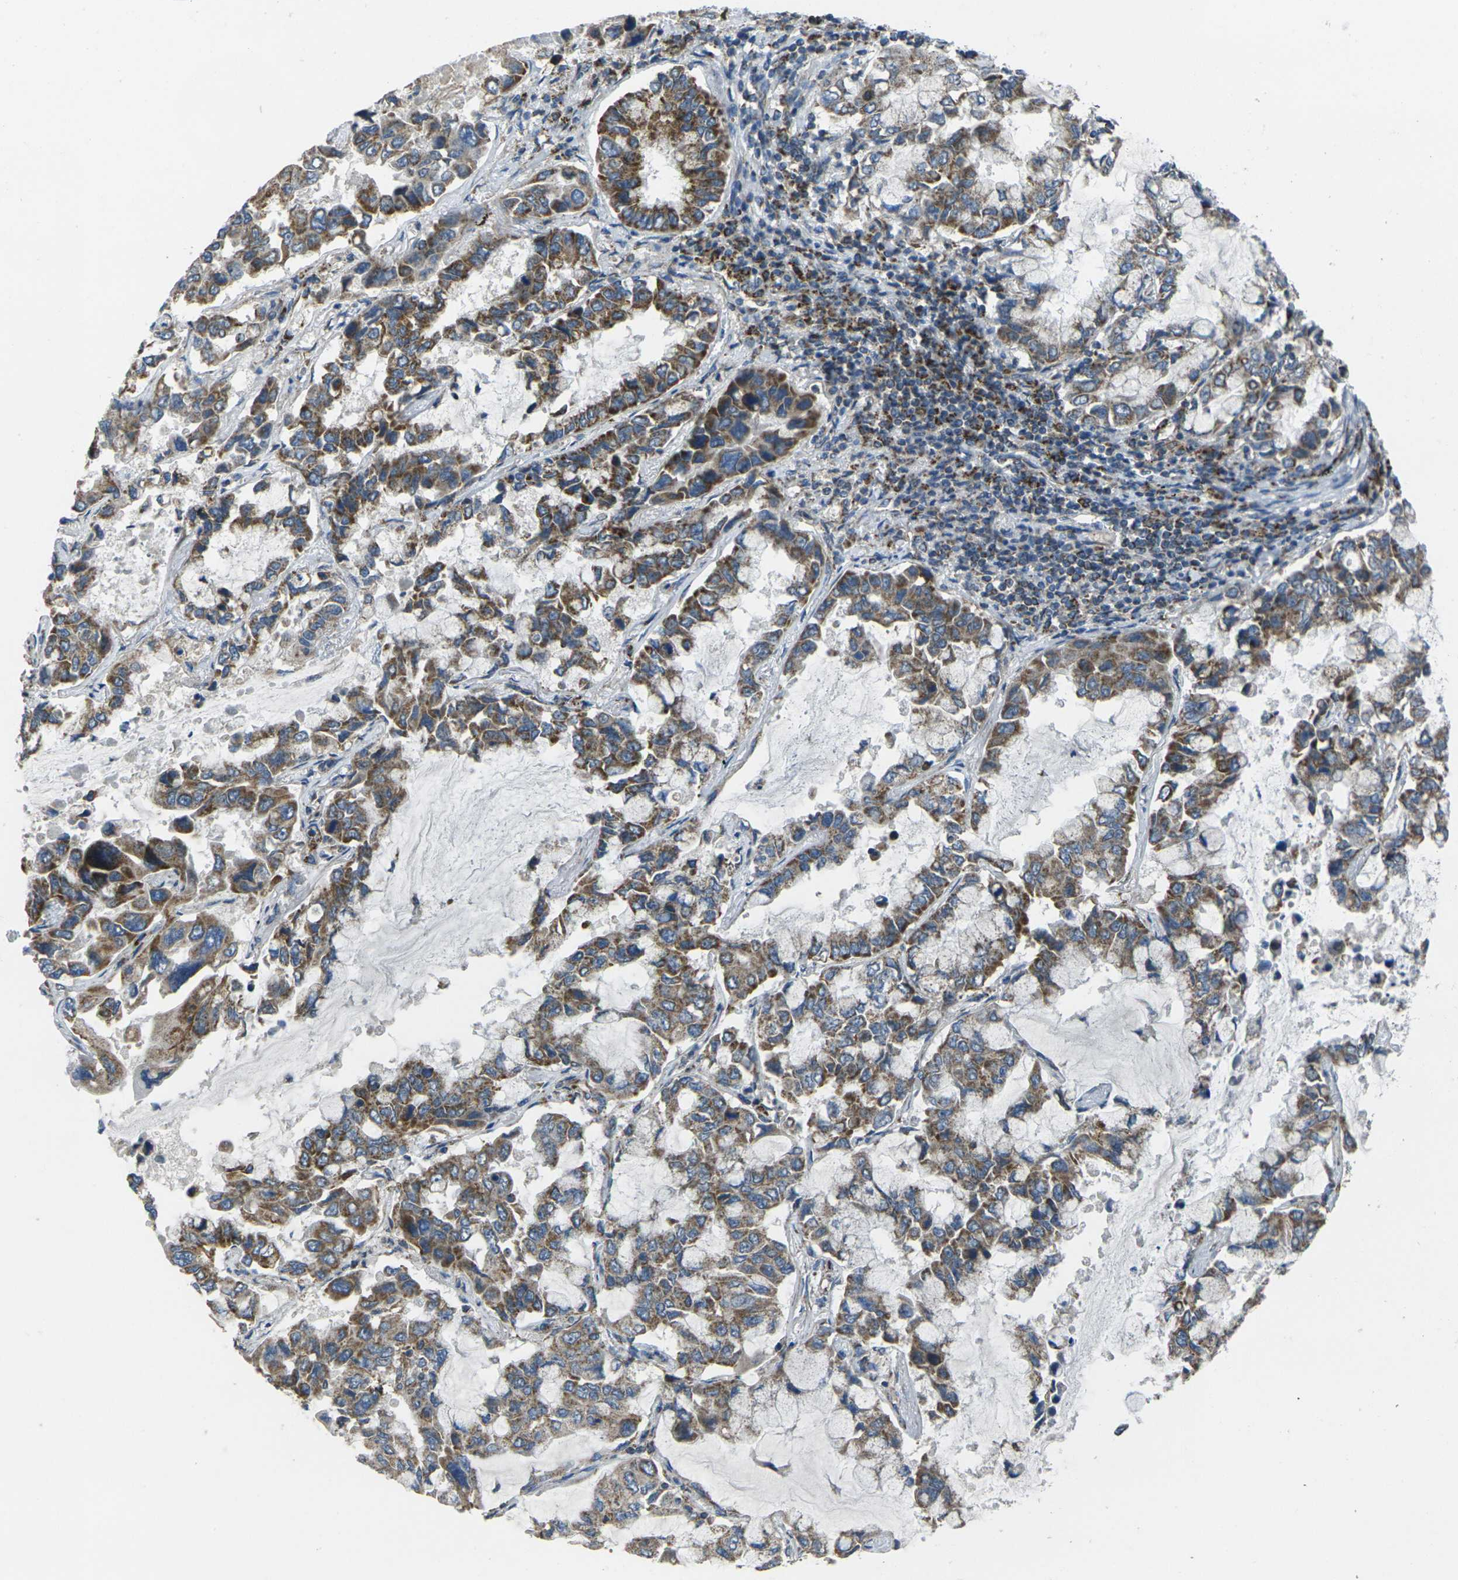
{"staining": {"intensity": "moderate", "quantity": ">75%", "location": "cytoplasmic/membranous"}, "tissue": "lung cancer", "cell_type": "Tumor cells", "image_type": "cancer", "snomed": [{"axis": "morphology", "description": "Adenocarcinoma, NOS"}, {"axis": "topography", "description": "Lung"}], "caption": "There is medium levels of moderate cytoplasmic/membranous staining in tumor cells of lung adenocarcinoma, as demonstrated by immunohistochemical staining (brown color).", "gene": "TMEM120B", "patient": {"sex": "male", "age": 64}}